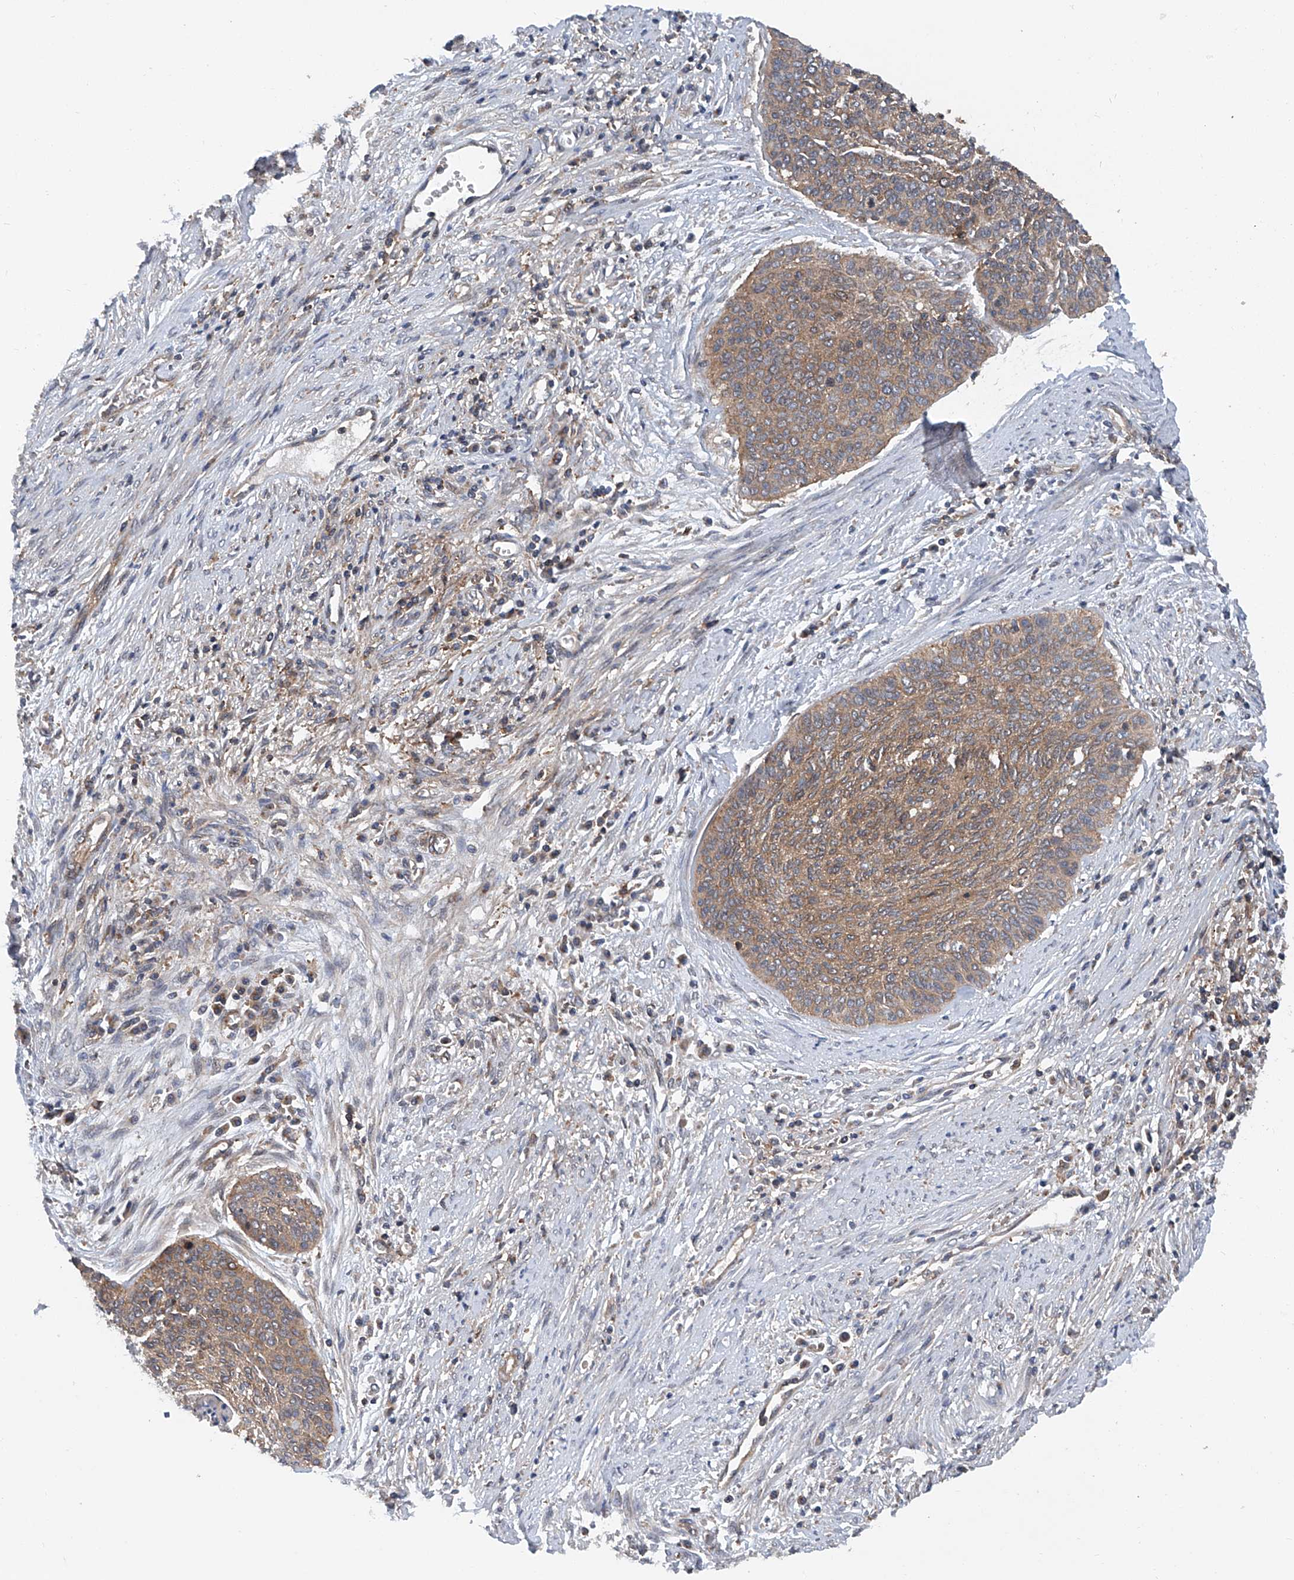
{"staining": {"intensity": "moderate", "quantity": ">75%", "location": "cytoplasmic/membranous"}, "tissue": "cervical cancer", "cell_type": "Tumor cells", "image_type": "cancer", "snomed": [{"axis": "morphology", "description": "Squamous cell carcinoma, NOS"}, {"axis": "topography", "description": "Cervix"}], "caption": "Immunohistochemistry (IHC) (DAB (3,3'-diaminobenzidine)) staining of human squamous cell carcinoma (cervical) reveals moderate cytoplasmic/membranous protein expression in about >75% of tumor cells. Using DAB (brown) and hematoxylin (blue) stains, captured at high magnification using brightfield microscopy.", "gene": "SMAP1", "patient": {"sex": "female", "age": 55}}